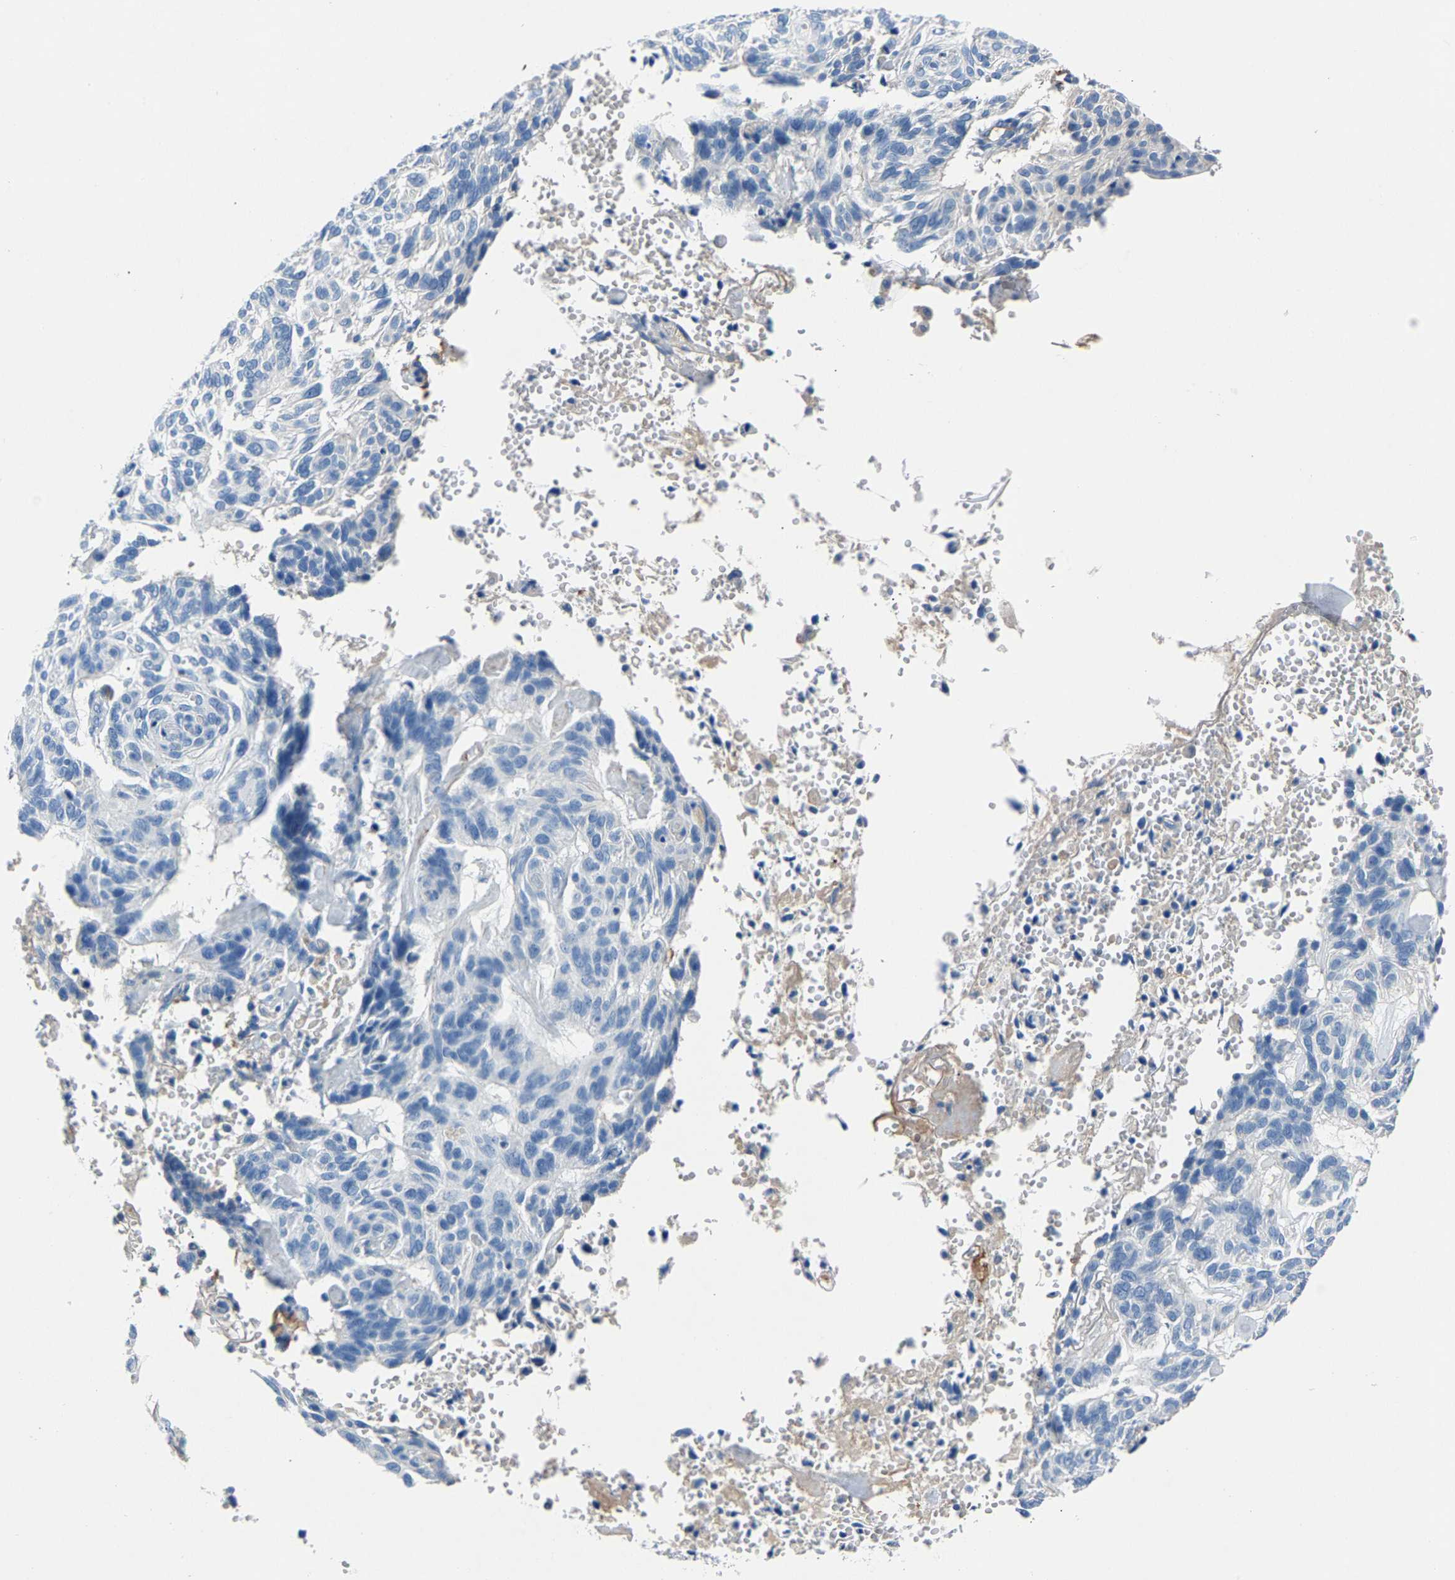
{"staining": {"intensity": "negative", "quantity": "none", "location": "none"}, "tissue": "skin cancer", "cell_type": "Tumor cells", "image_type": "cancer", "snomed": [{"axis": "morphology", "description": "Basal cell carcinoma"}, {"axis": "topography", "description": "Skin"}], "caption": "Image shows no protein staining in tumor cells of skin cancer (basal cell carcinoma) tissue. (Immunohistochemistry, brightfield microscopy, high magnification).", "gene": "DNAAF5", "patient": {"sex": "male", "age": 85}}